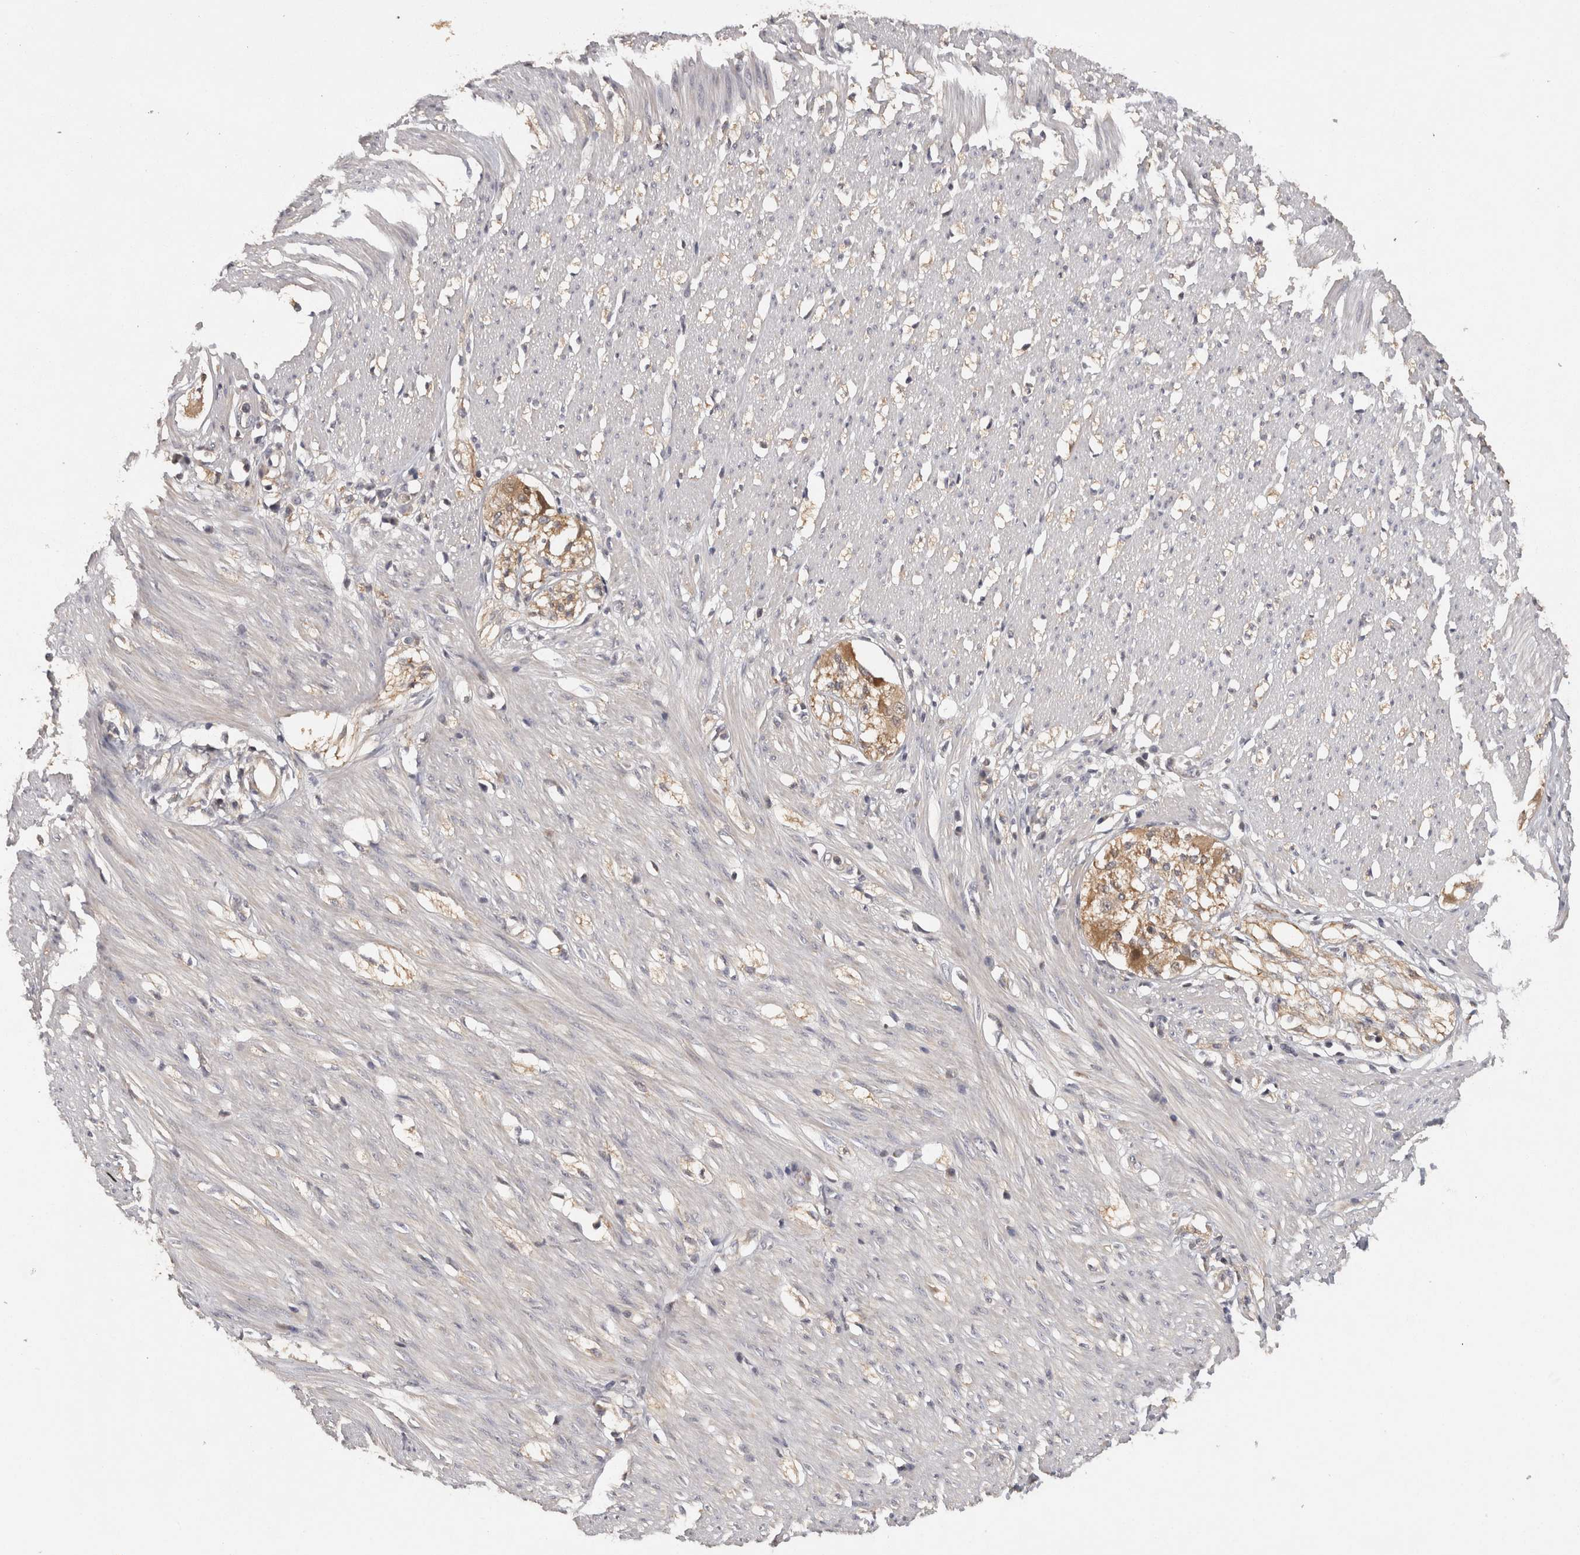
{"staining": {"intensity": "weak", "quantity": "25%-75%", "location": "cytoplasmic/membranous"}, "tissue": "smooth muscle", "cell_type": "Smooth muscle cells", "image_type": "normal", "snomed": [{"axis": "morphology", "description": "Normal tissue, NOS"}, {"axis": "morphology", "description": "Adenocarcinoma, NOS"}, {"axis": "topography", "description": "Colon"}, {"axis": "topography", "description": "Peripheral nerve tissue"}], "caption": "Smooth muscle stained with DAB (3,3'-diaminobenzidine) immunohistochemistry demonstrates low levels of weak cytoplasmic/membranous positivity in approximately 25%-75% of smooth muscle cells.", "gene": "ACAT2", "patient": {"sex": "male", "age": 14}}